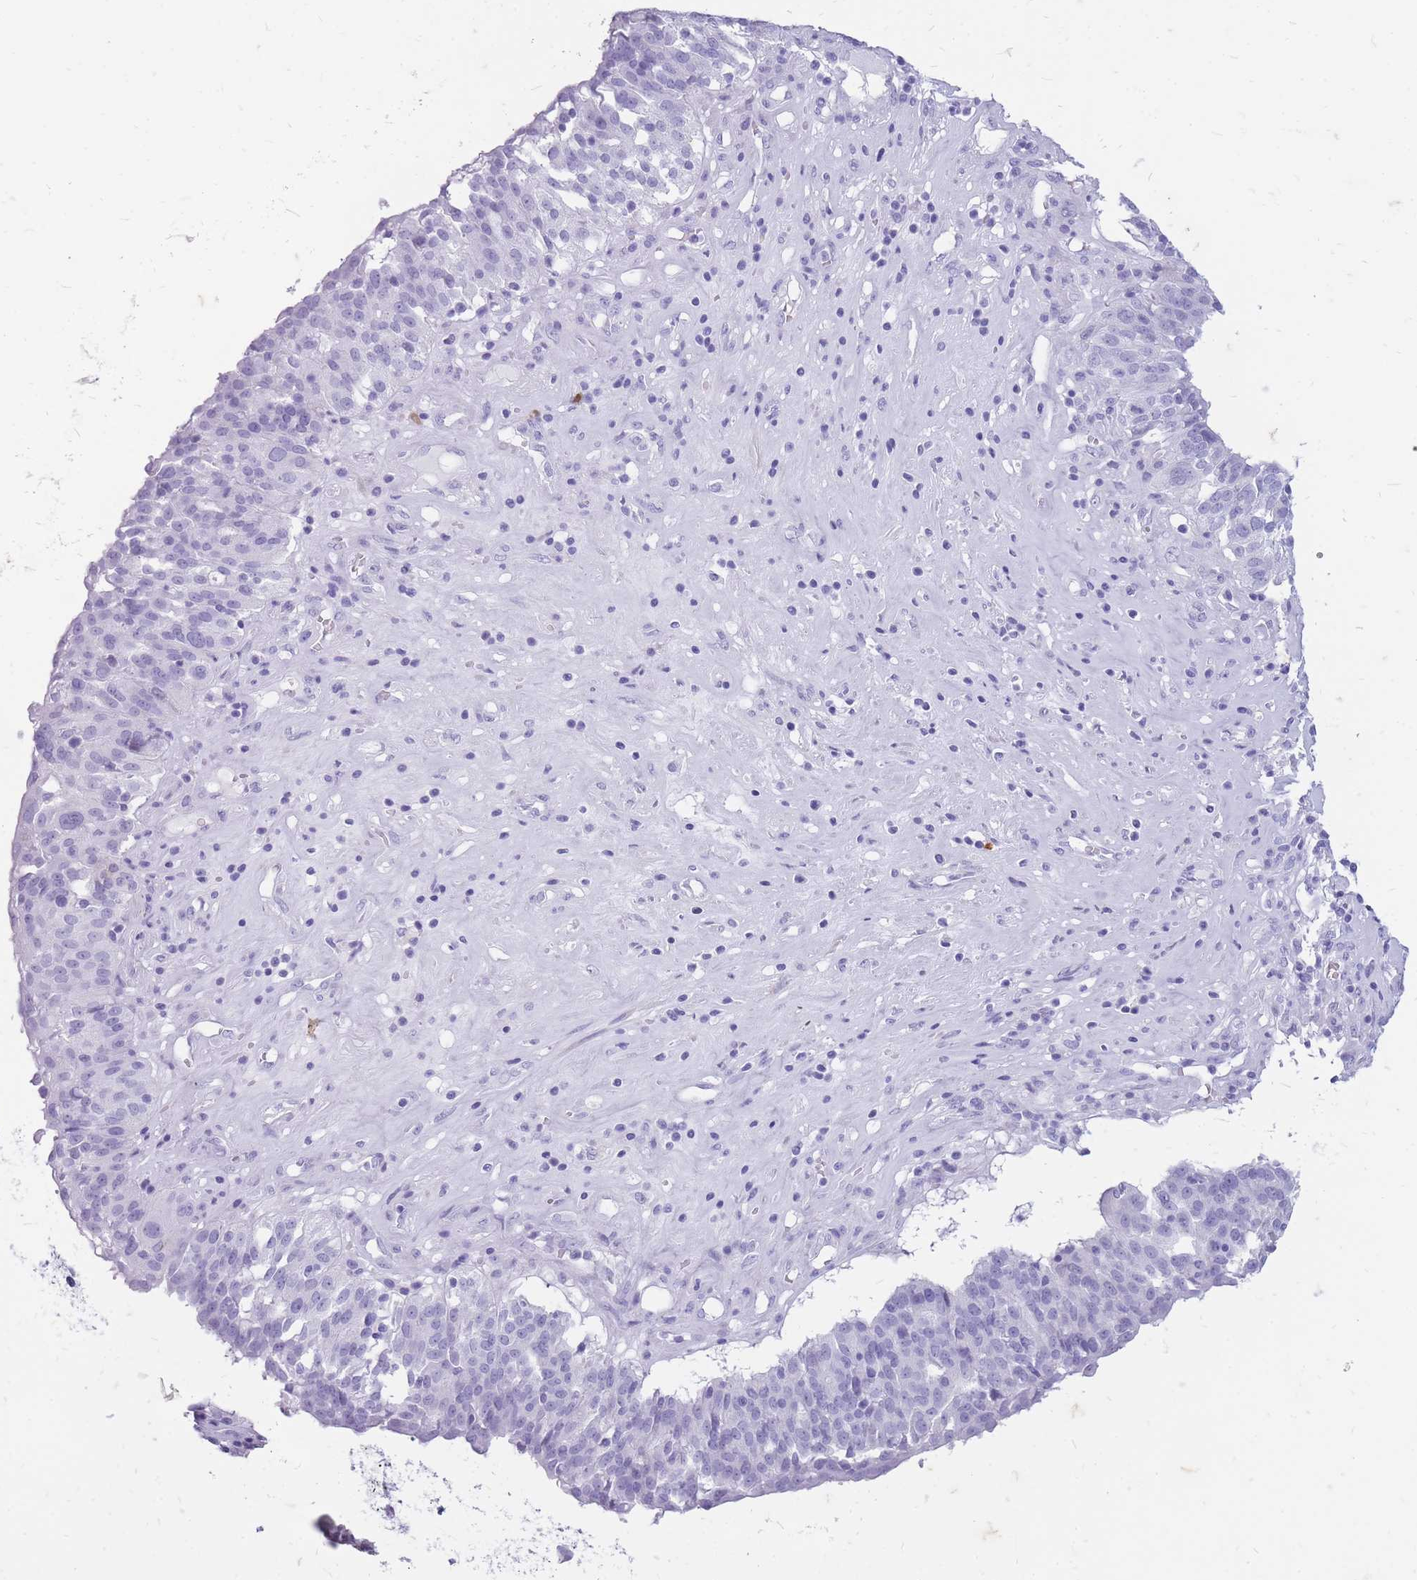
{"staining": {"intensity": "negative", "quantity": "none", "location": "none"}, "tissue": "ovarian cancer", "cell_type": "Tumor cells", "image_type": "cancer", "snomed": [{"axis": "morphology", "description": "Cystadenocarcinoma, serous, NOS"}, {"axis": "topography", "description": "Ovary"}], "caption": "DAB (3,3'-diaminobenzidine) immunohistochemical staining of ovarian cancer displays no significant expression in tumor cells.", "gene": "ZFP37", "patient": {"sex": "female", "age": 59}}